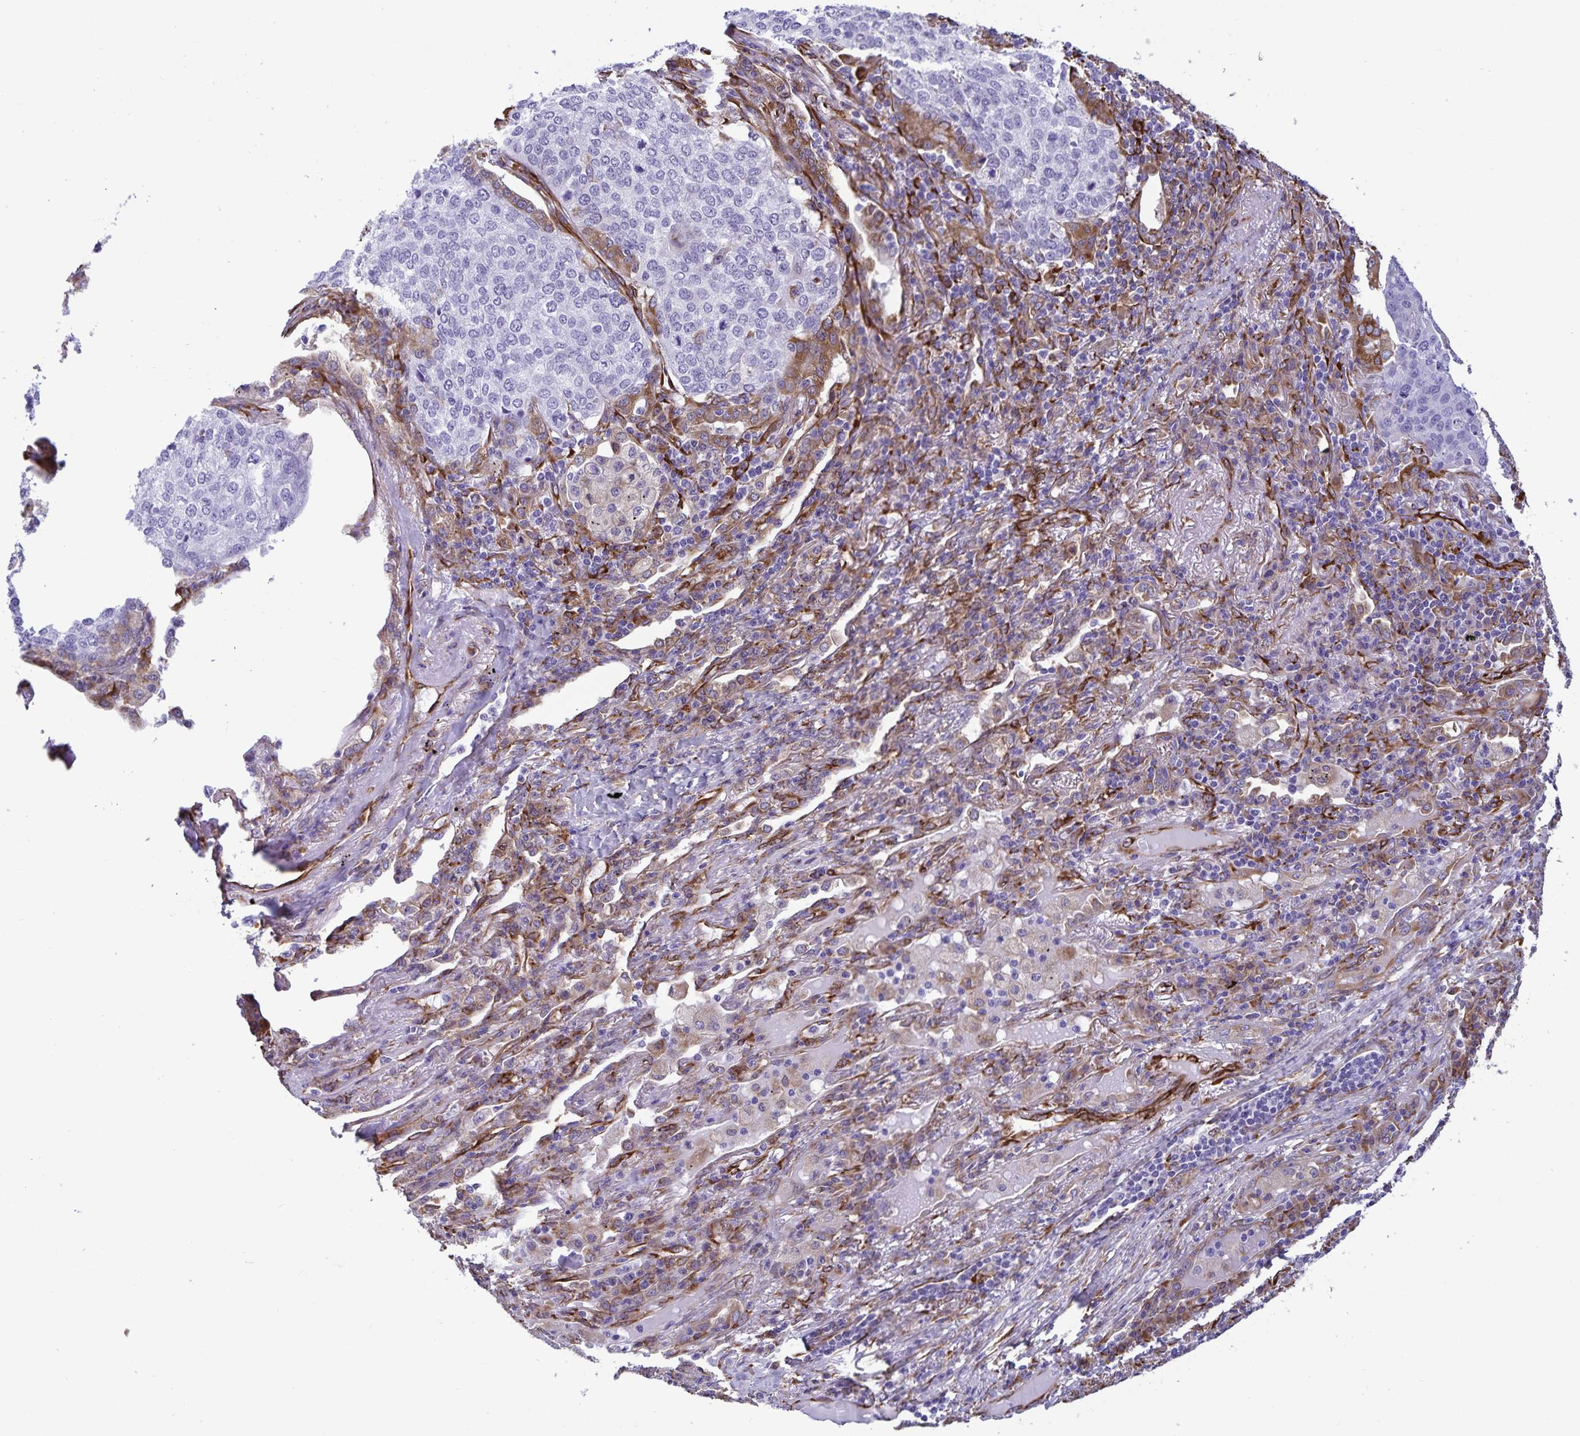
{"staining": {"intensity": "negative", "quantity": "none", "location": "none"}, "tissue": "lung cancer", "cell_type": "Tumor cells", "image_type": "cancer", "snomed": [{"axis": "morphology", "description": "Squamous cell carcinoma, NOS"}, {"axis": "topography", "description": "Lung"}], "caption": "The immunohistochemistry micrograph has no significant positivity in tumor cells of lung cancer (squamous cell carcinoma) tissue. Nuclei are stained in blue.", "gene": "RCN1", "patient": {"sex": "male", "age": 63}}